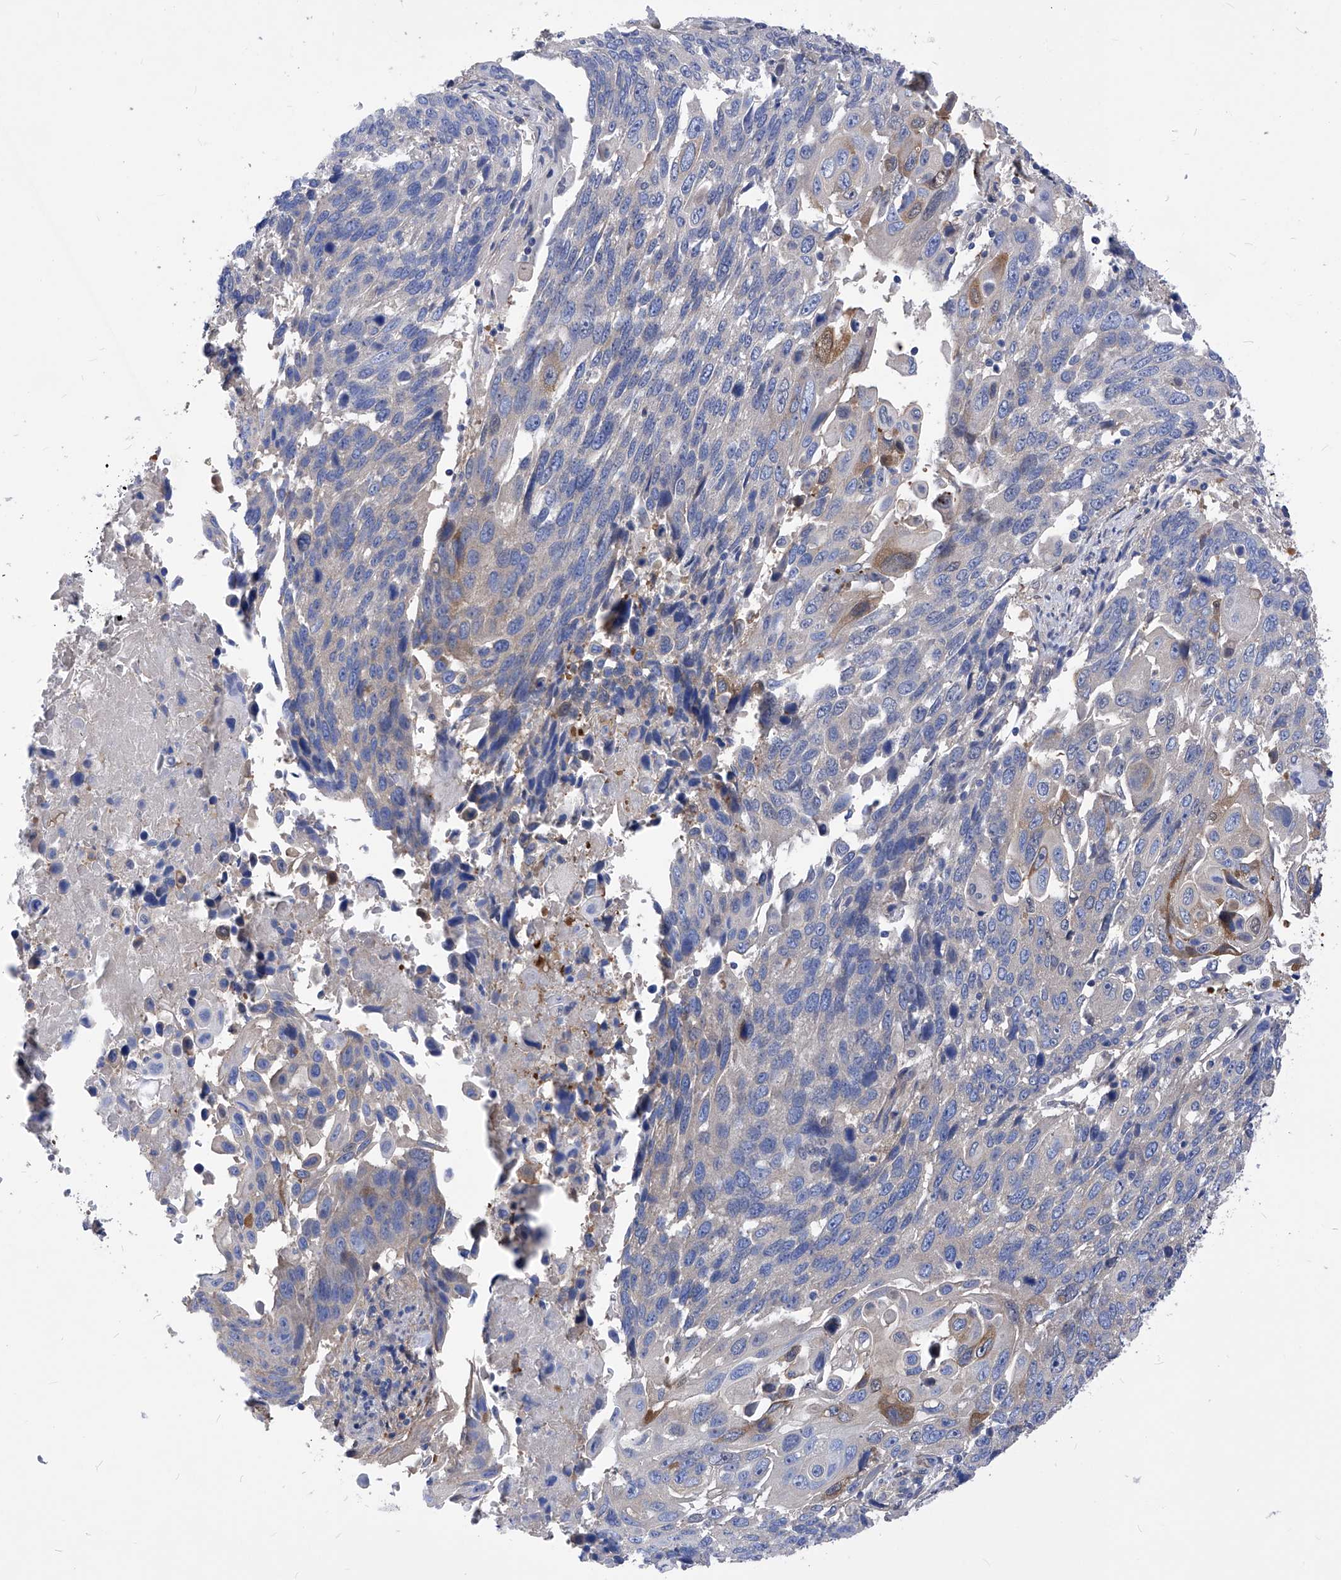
{"staining": {"intensity": "moderate", "quantity": "<25%", "location": "cytoplasmic/membranous"}, "tissue": "lung cancer", "cell_type": "Tumor cells", "image_type": "cancer", "snomed": [{"axis": "morphology", "description": "Squamous cell carcinoma, NOS"}, {"axis": "topography", "description": "Lung"}], "caption": "This is an image of immunohistochemistry staining of lung cancer (squamous cell carcinoma), which shows moderate positivity in the cytoplasmic/membranous of tumor cells.", "gene": "XPNPEP1", "patient": {"sex": "male", "age": 66}}